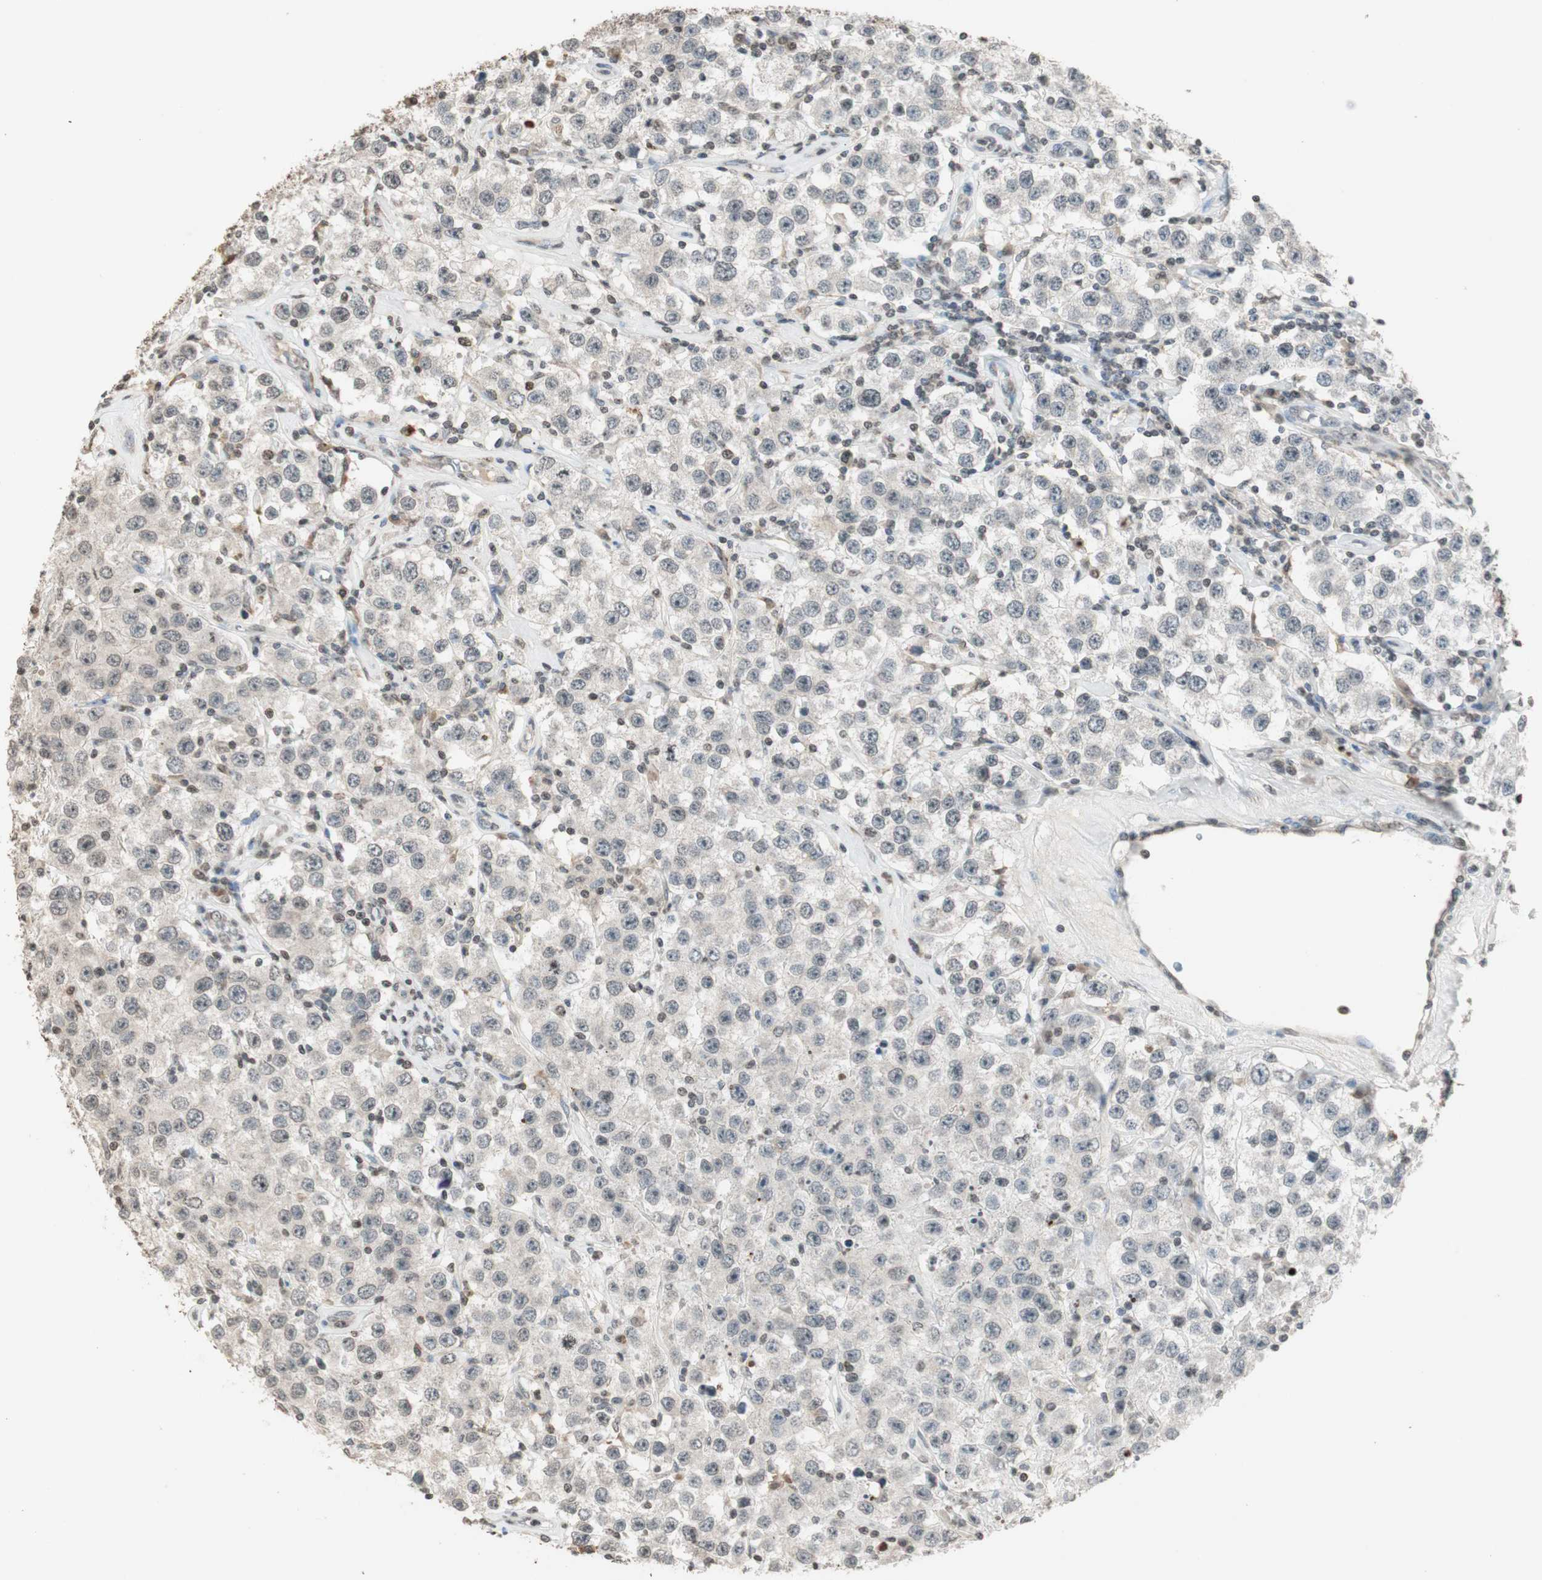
{"staining": {"intensity": "negative", "quantity": "none", "location": "none"}, "tissue": "testis cancer", "cell_type": "Tumor cells", "image_type": "cancer", "snomed": [{"axis": "morphology", "description": "Seminoma, NOS"}, {"axis": "topography", "description": "Testis"}], "caption": "This micrograph is of testis cancer stained with immunohistochemistry to label a protein in brown with the nuclei are counter-stained blue. There is no staining in tumor cells.", "gene": "PRELID1", "patient": {"sex": "male", "age": 52}}